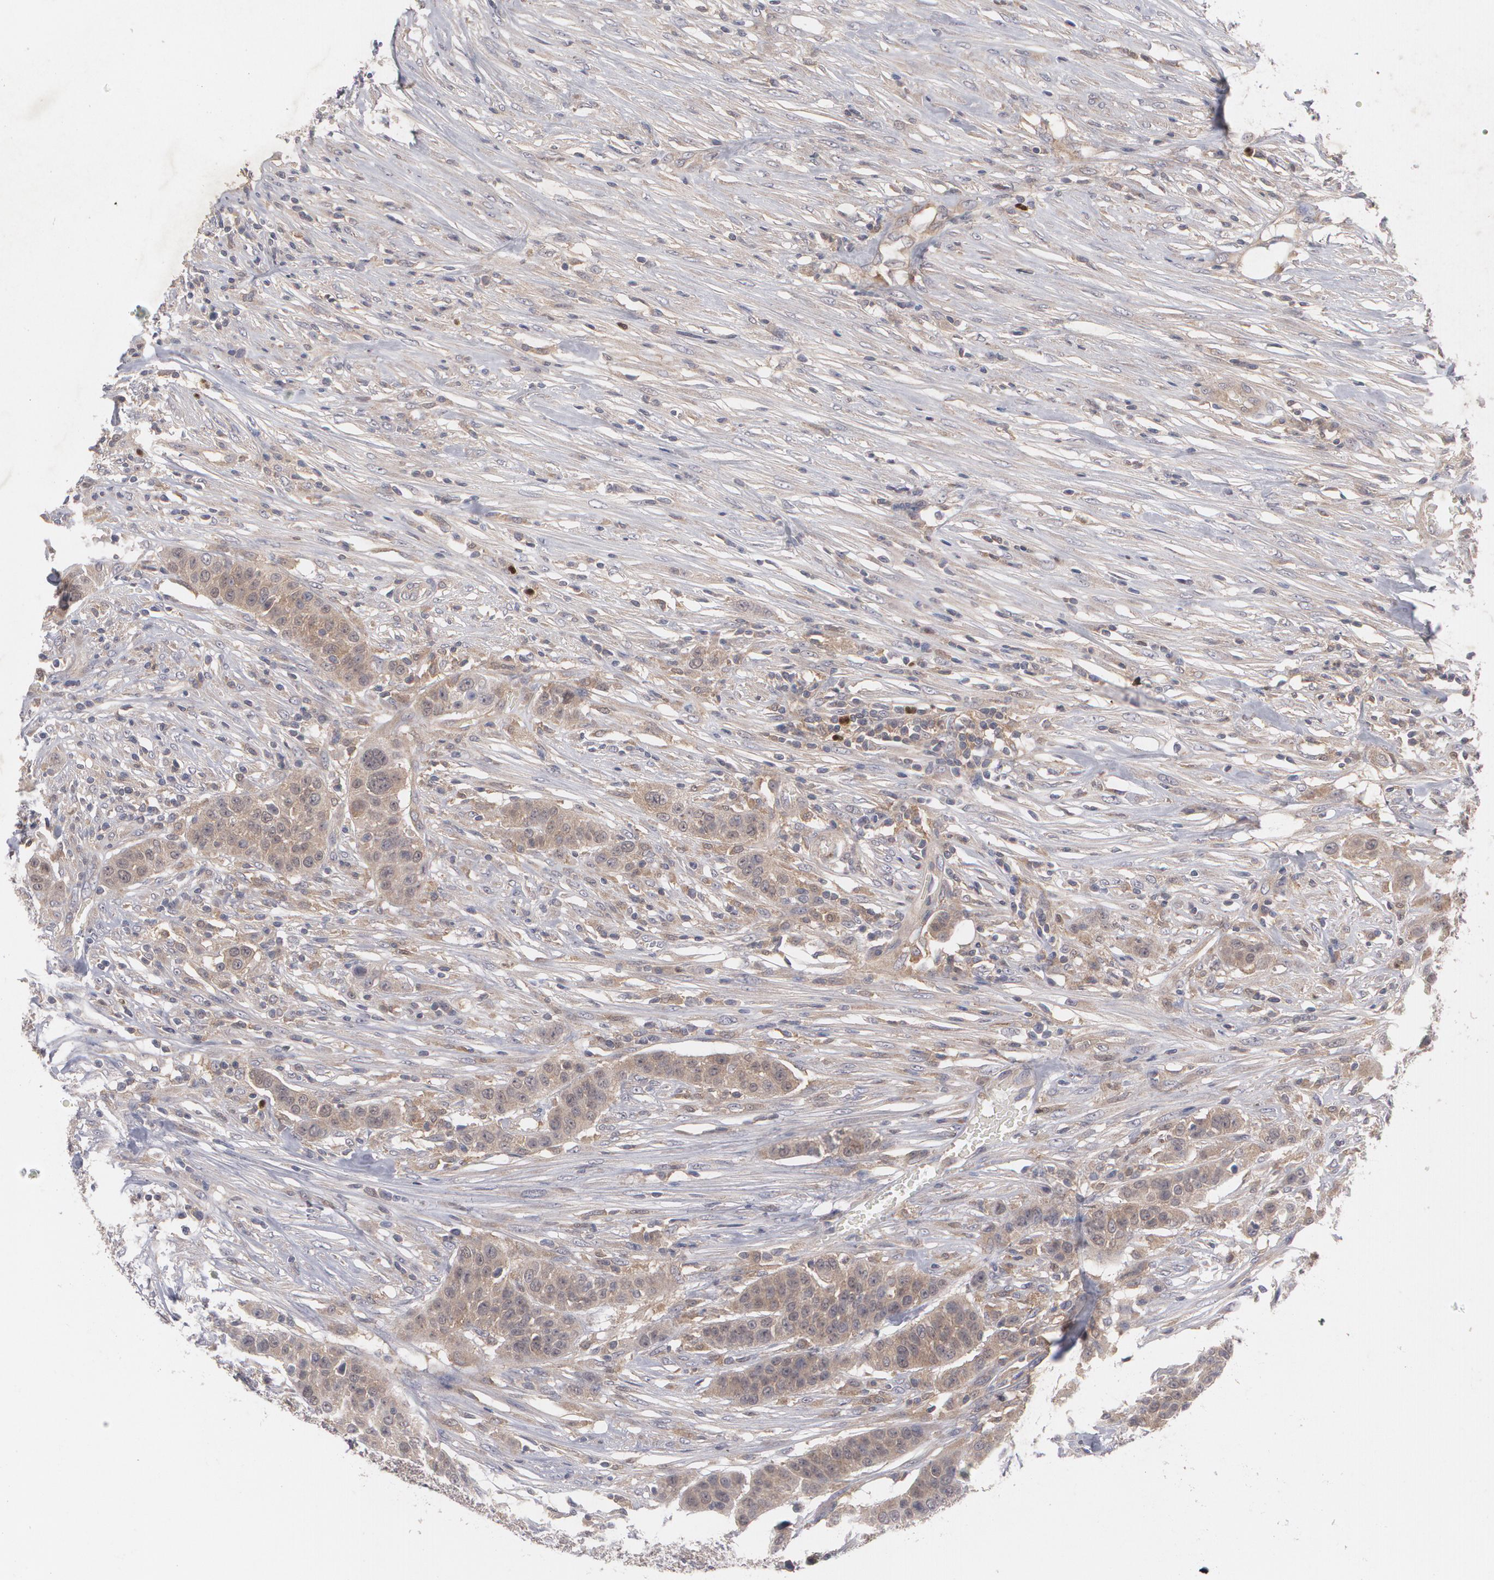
{"staining": {"intensity": "weak", "quantity": "25%-75%", "location": "cytoplasmic/membranous"}, "tissue": "urothelial cancer", "cell_type": "Tumor cells", "image_type": "cancer", "snomed": [{"axis": "morphology", "description": "Urothelial carcinoma, High grade"}, {"axis": "topography", "description": "Urinary bladder"}], "caption": "Urothelial cancer was stained to show a protein in brown. There is low levels of weak cytoplasmic/membranous staining in approximately 25%-75% of tumor cells. Immunohistochemistry (ihc) stains the protein of interest in brown and the nuclei are stained blue.", "gene": "HTT", "patient": {"sex": "male", "age": 74}}